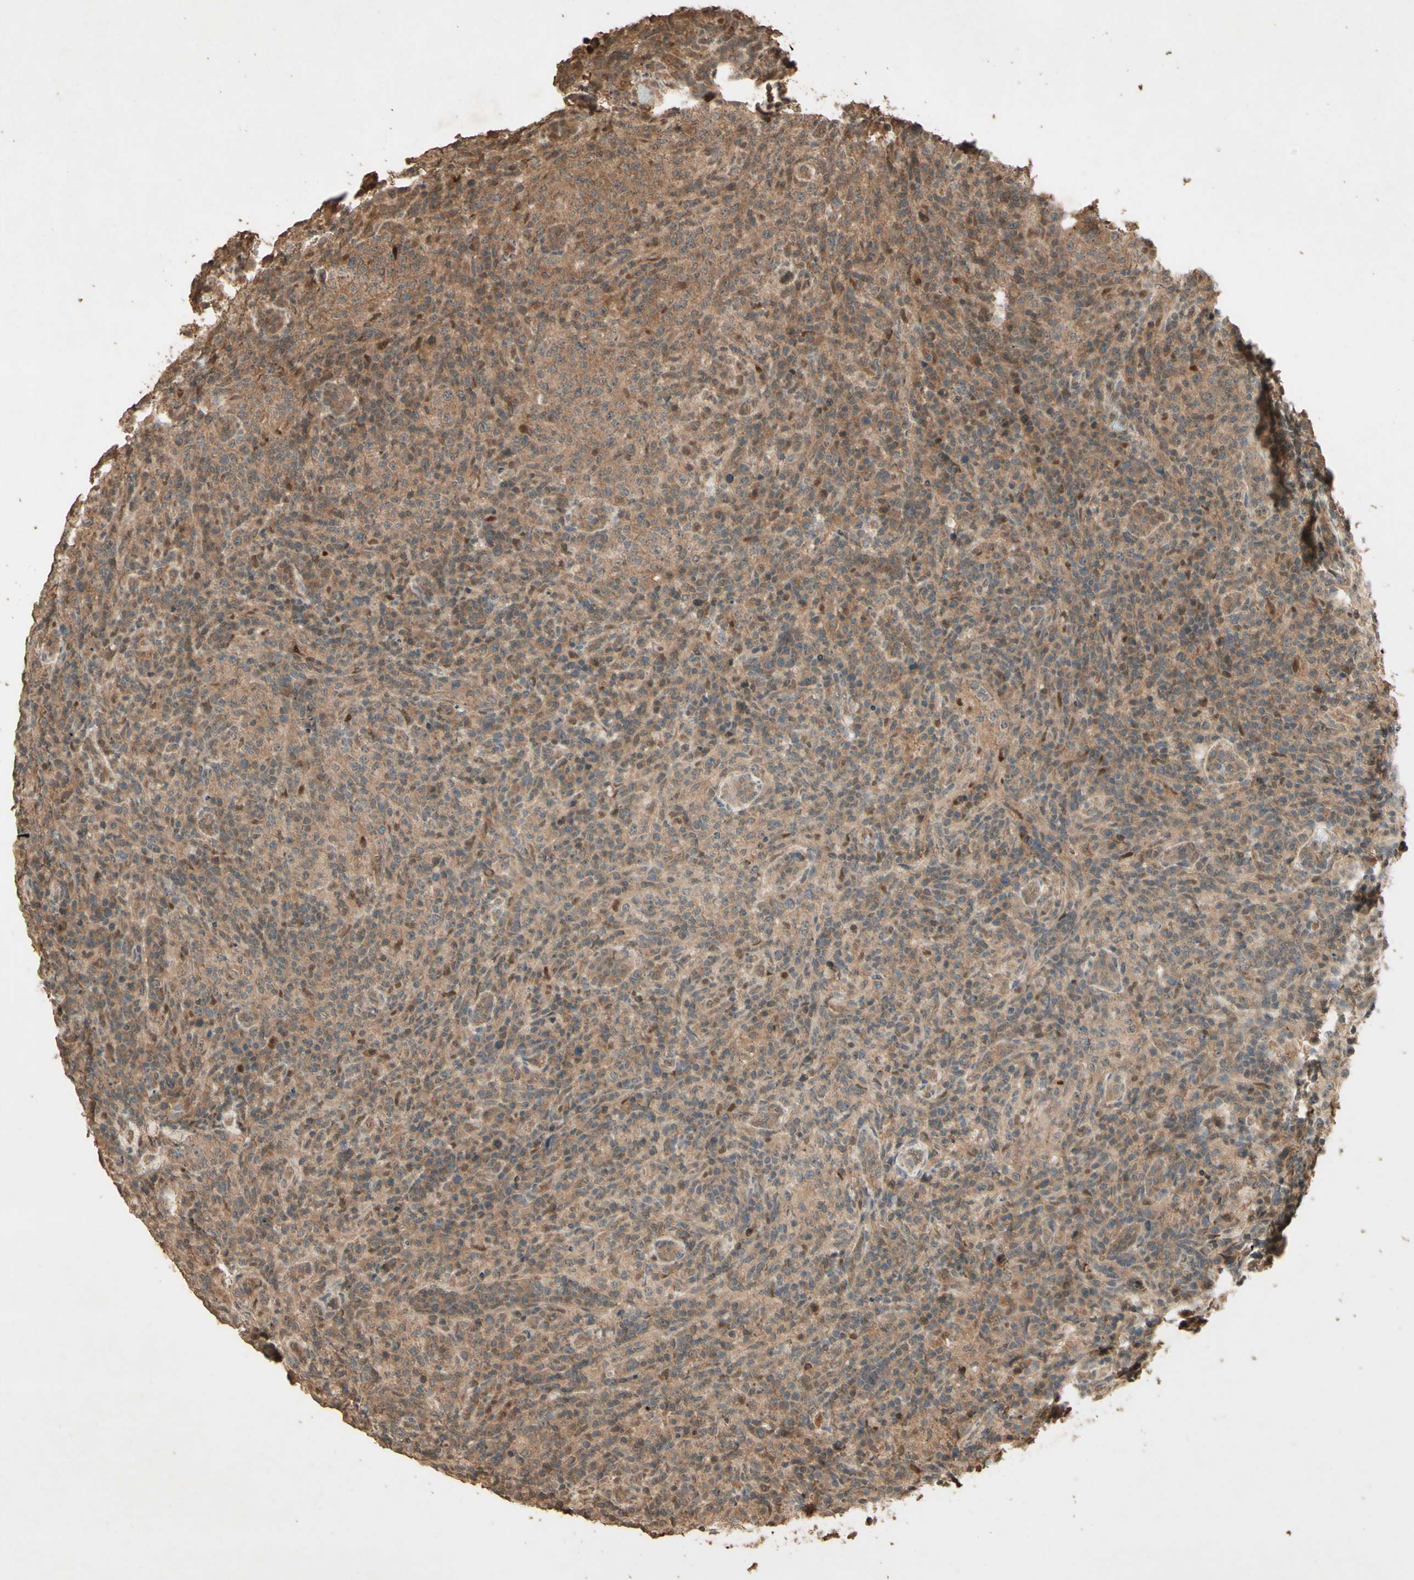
{"staining": {"intensity": "moderate", "quantity": ">75%", "location": "cytoplasmic/membranous,nuclear"}, "tissue": "lymphoma", "cell_type": "Tumor cells", "image_type": "cancer", "snomed": [{"axis": "morphology", "description": "Malignant lymphoma, non-Hodgkin's type, High grade"}, {"axis": "topography", "description": "Lymph node"}], "caption": "Malignant lymphoma, non-Hodgkin's type (high-grade) stained with a protein marker exhibits moderate staining in tumor cells.", "gene": "SMAD9", "patient": {"sex": "female", "age": 76}}